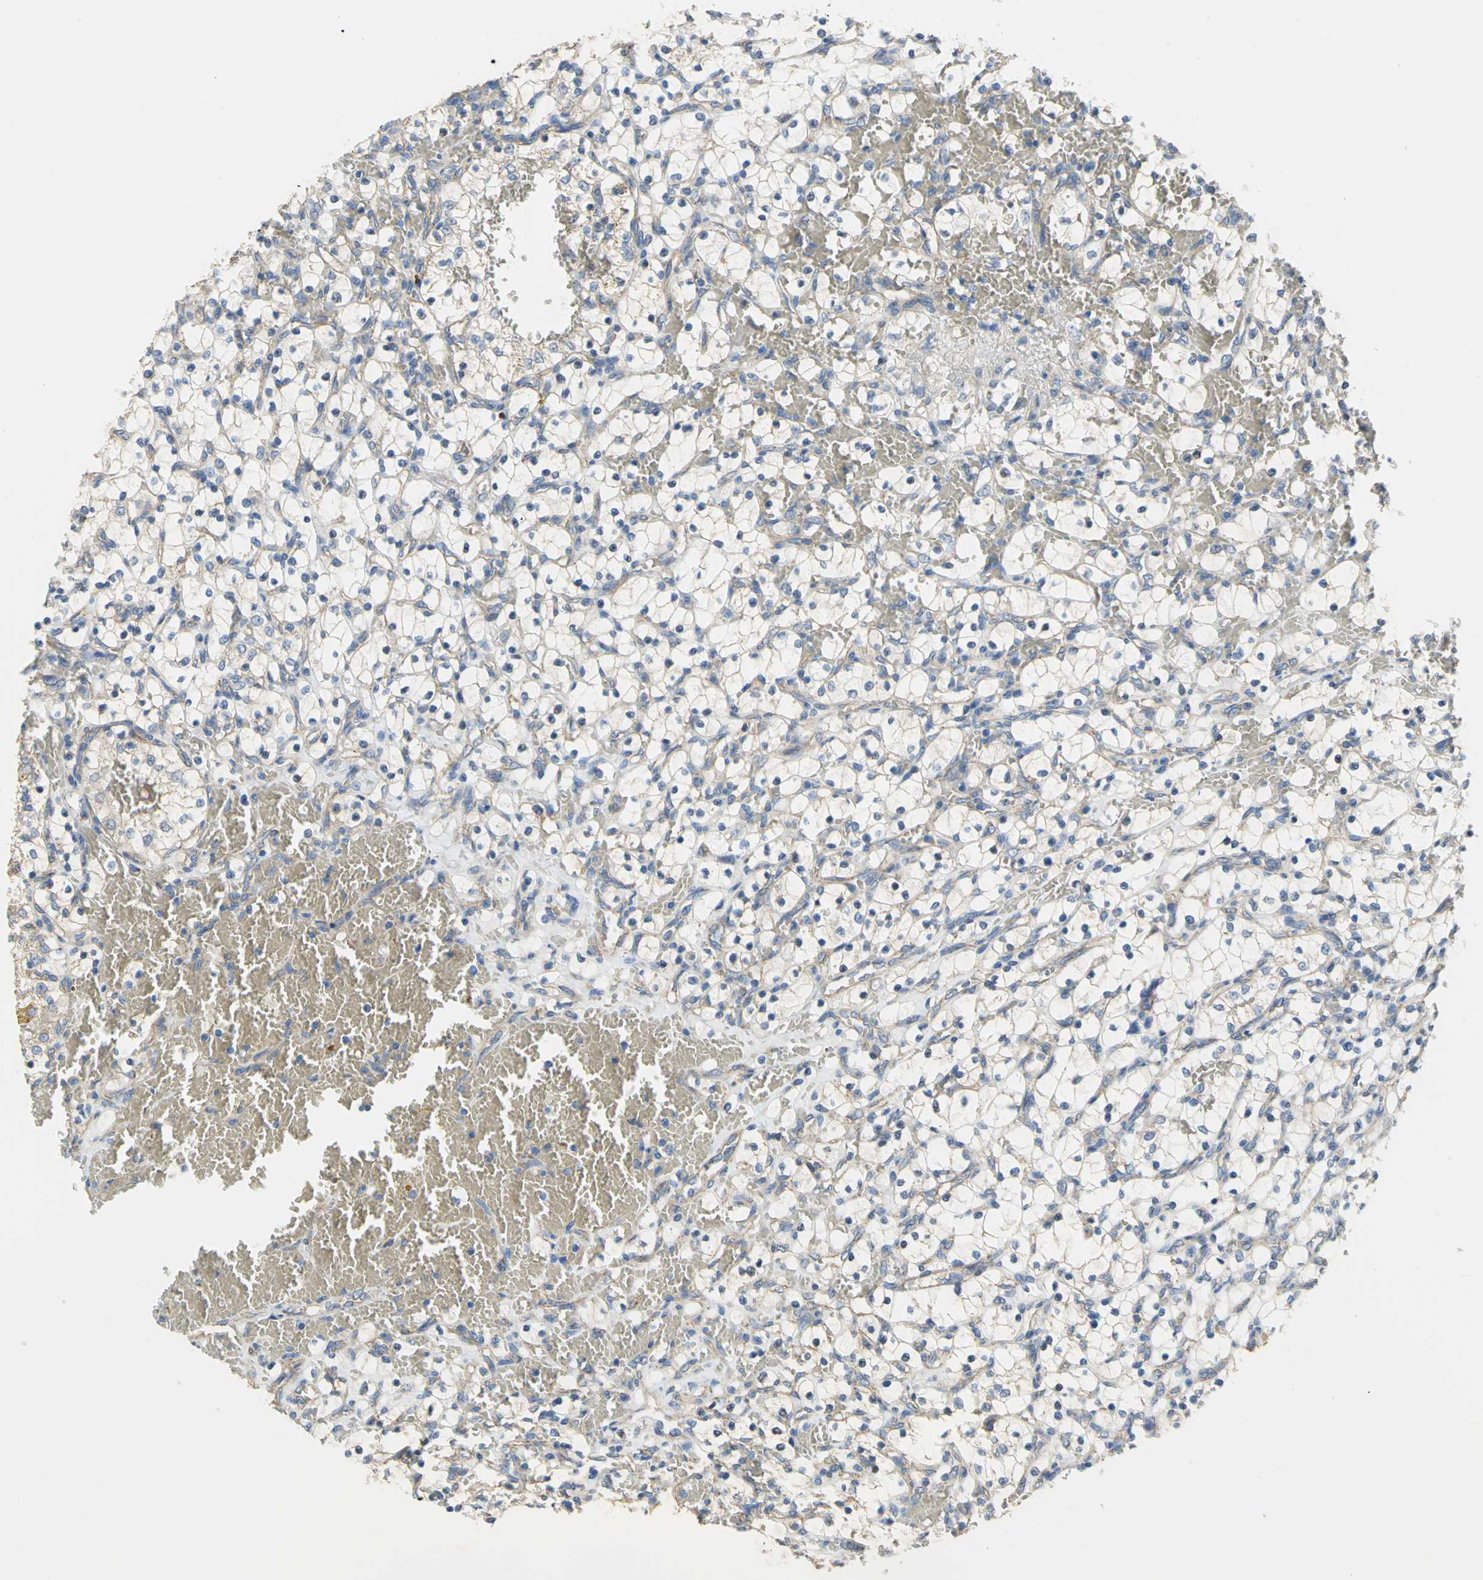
{"staining": {"intensity": "negative", "quantity": "none", "location": "none"}, "tissue": "renal cancer", "cell_type": "Tumor cells", "image_type": "cancer", "snomed": [{"axis": "morphology", "description": "Adenocarcinoma, NOS"}, {"axis": "topography", "description": "Kidney"}], "caption": "Immunohistochemistry (IHC) of adenocarcinoma (renal) shows no expression in tumor cells. (DAB IHC visualized using brightfield microscopy, high magnification).", "gene": "HTR1F", "patient": {"sex": "female", "age": 69}}